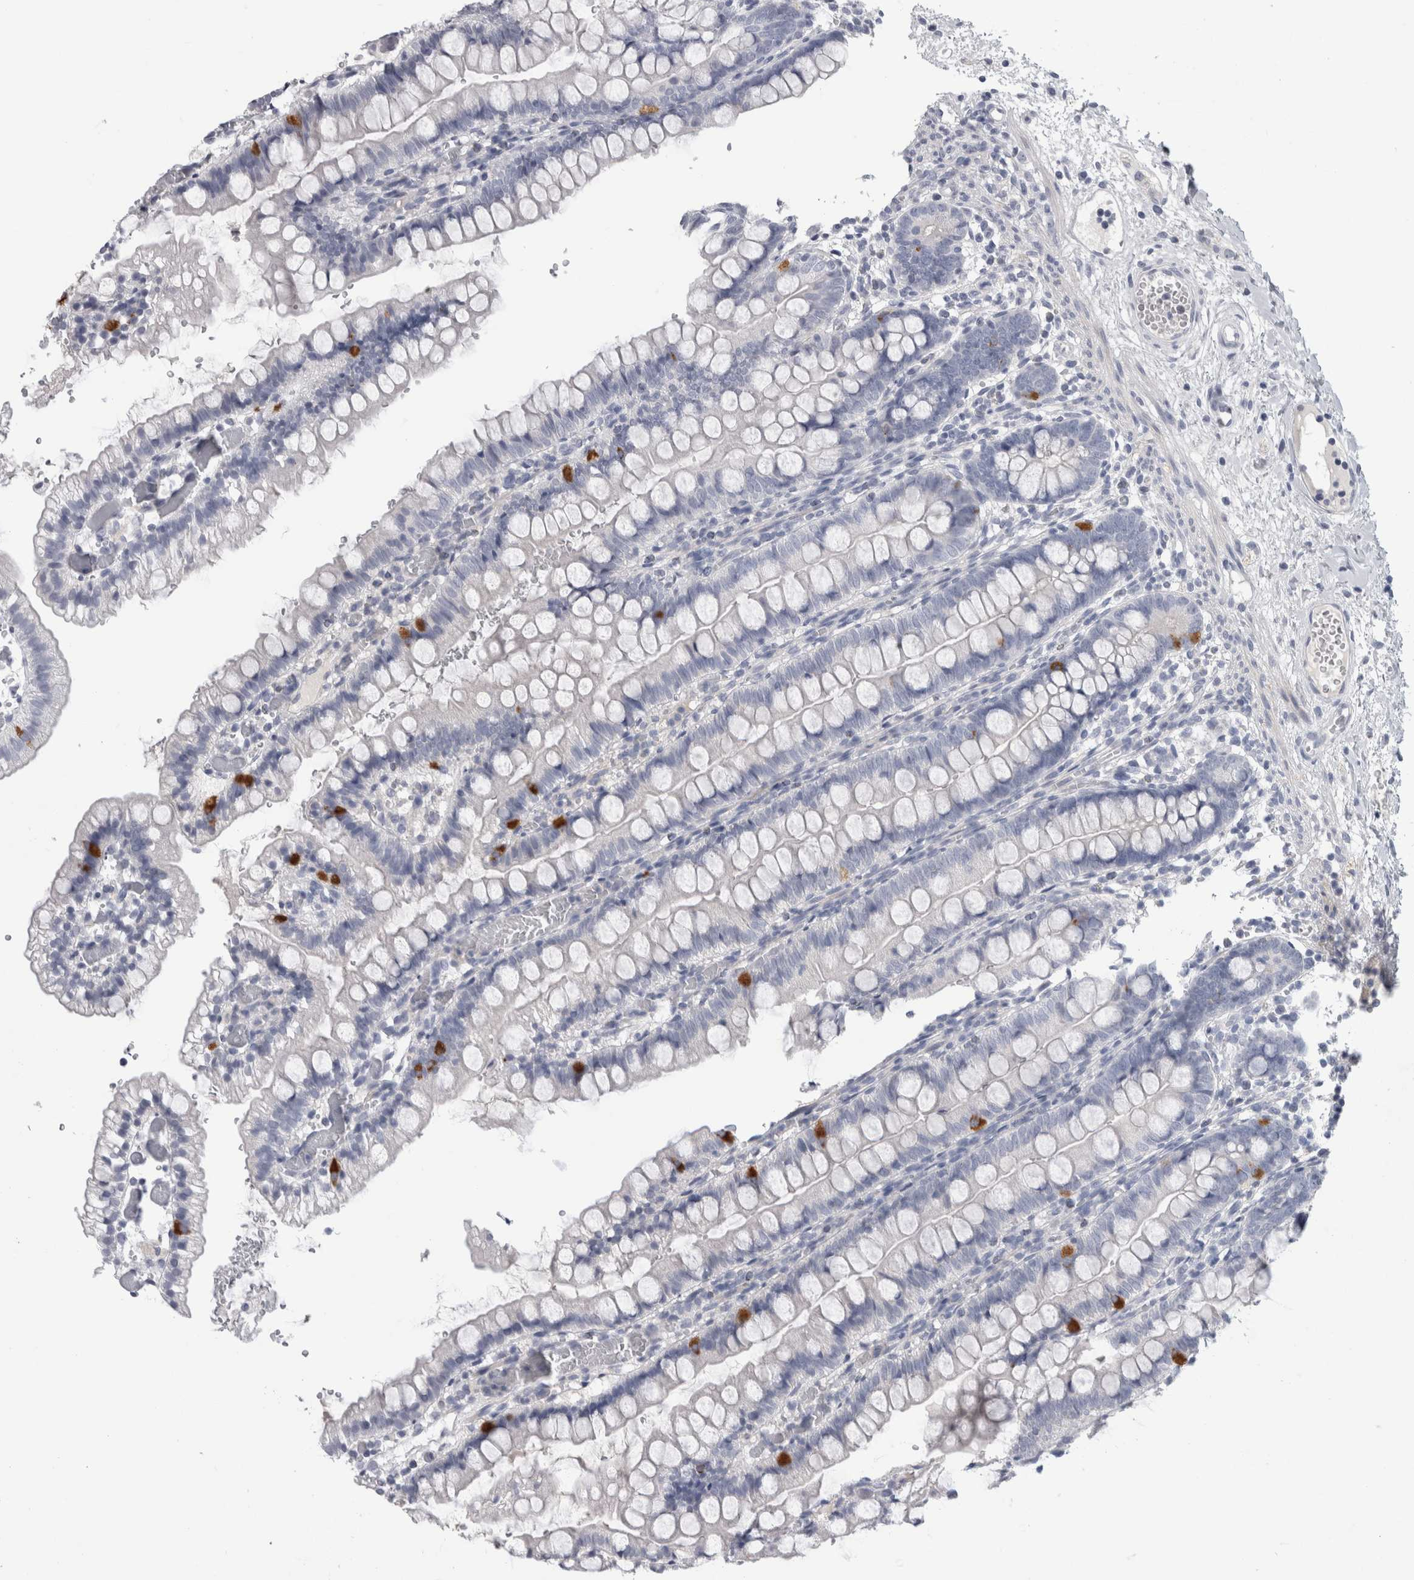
{"staining": {"intensity": "strong", "quantity": "<25%", "location": "cytoplasmic/membranous"}, "tissue": "small intestine", "cell_type": "Glandular cells", "image_type": "normal", "snomed": [{"axis": "morphology", "description": "Normal tissue, NOS"}, {"axis": "morphology", "description": "Developmental malformation"}, {"axis": "topography", "description": "Small intestine"}], "caption": "Brown immunohistochemical staining in normal small intestine reveals strong cytoplasmic/membranous positivity in about <25% of glandular cells. (Stains: DAB (3,3'-diaminobenzidine) in brown, nuclei in blue, Microscopy: brightfield microscopy at high magnification).", "gene": "ADAM2", "patient": {"sex": "male"}}